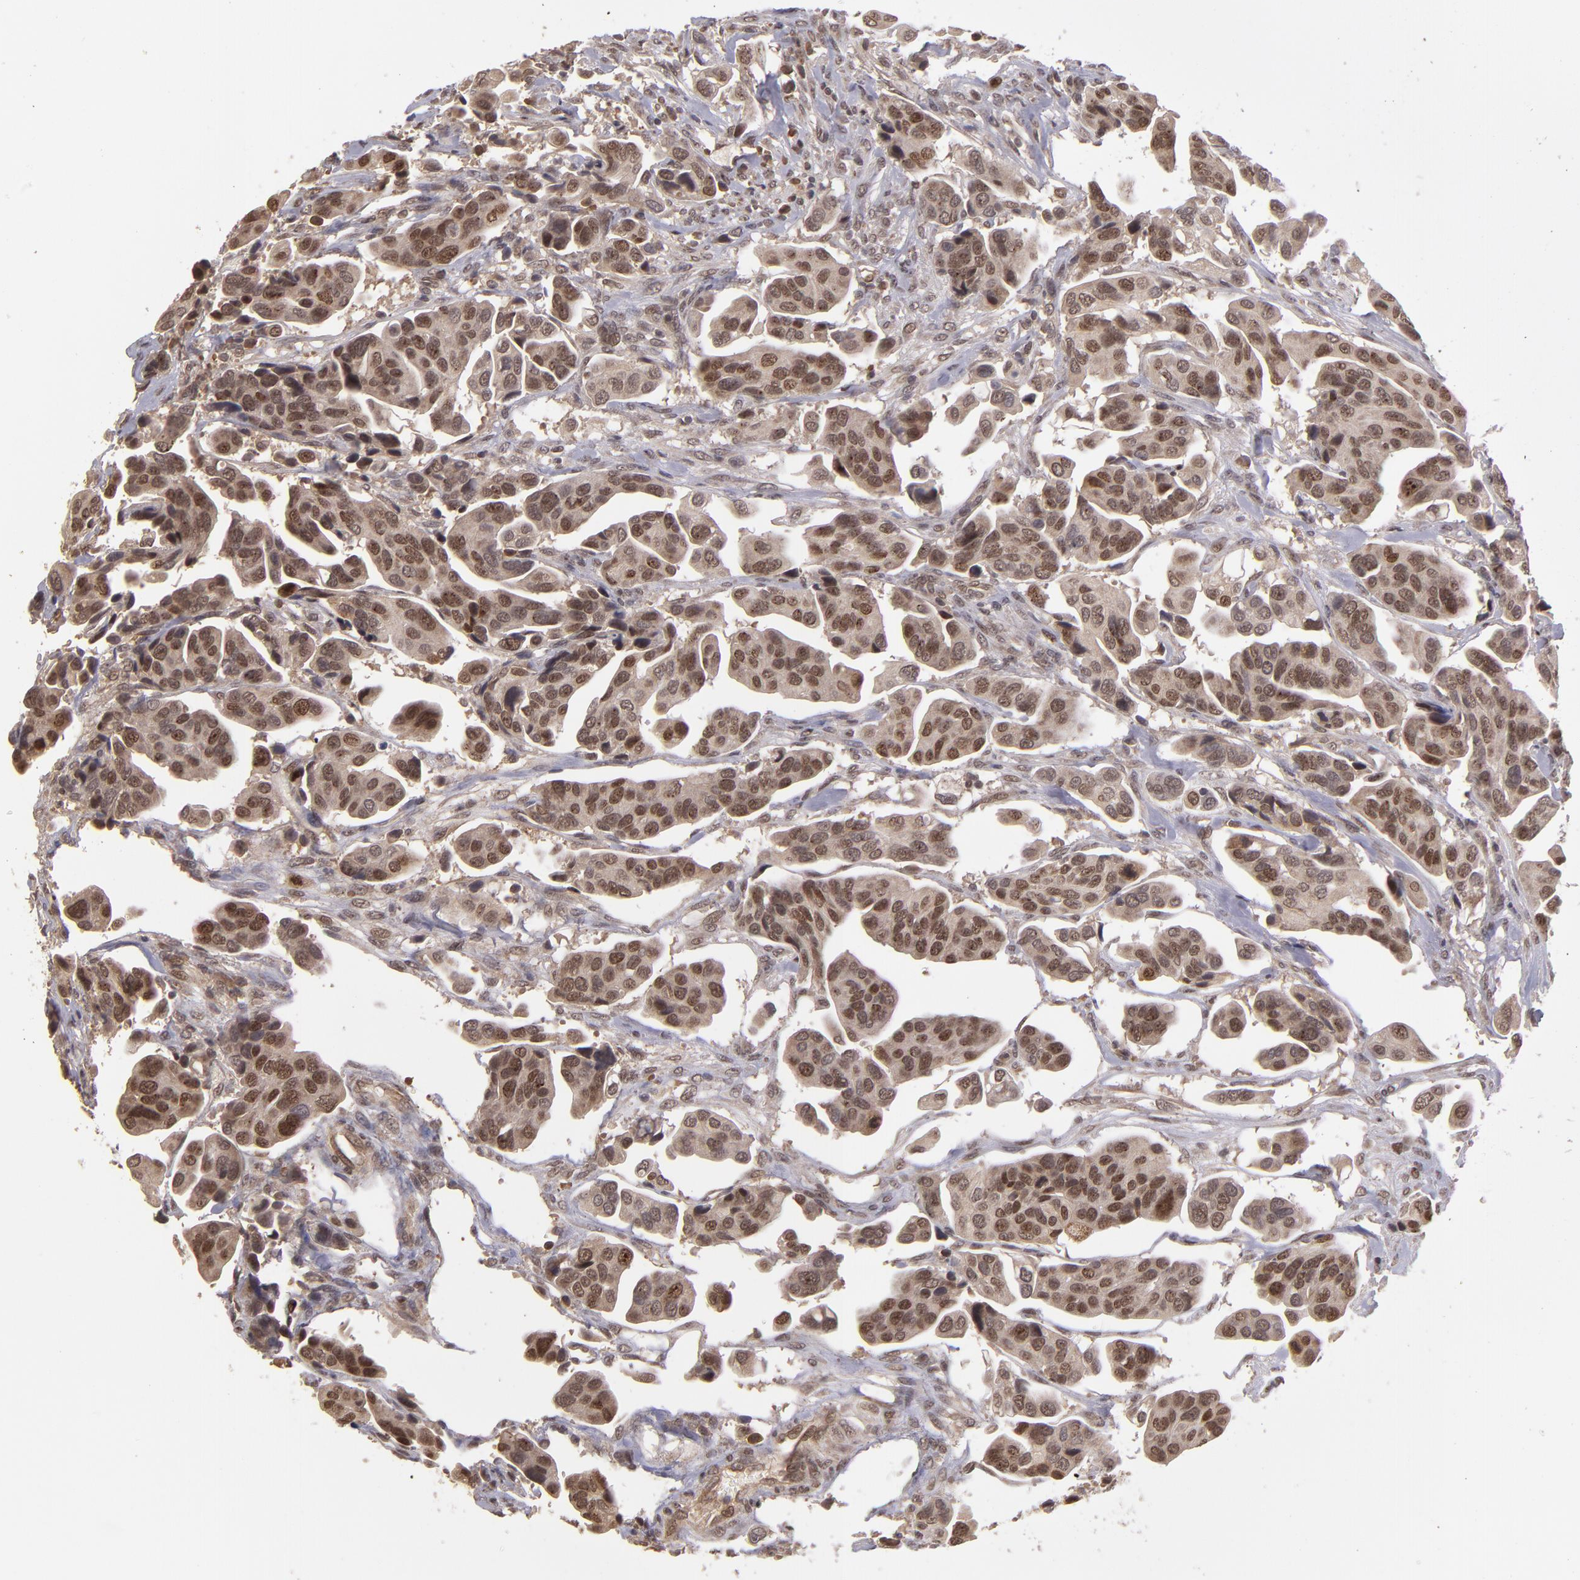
{"staining": {"intensity": "moderate", "quantity": ">75%", "location": "cytoplasmic/membranous,nuclear"}, "tissue": "urothelial cancer", "cell_type": "Tumor cells", "image_type": "cancer", "snomed": [{"axis": "morphology", "description": "Adenocarcinoma, NOS"}, {"axis": "topography", "description": "Urinary bladder"}], "caption": "High-magnification brightfield microscopy of adenocarcinoma stained with DAB (brown) and counterstained with hematoxylin (blue). tumor cells exhibit moderate cytoplasmic/membranous and nuclear staining is appreciated in approximately>75% of cells.", "gene": "ABHD12B", "patient": {"sex": "male", "age": 61}}